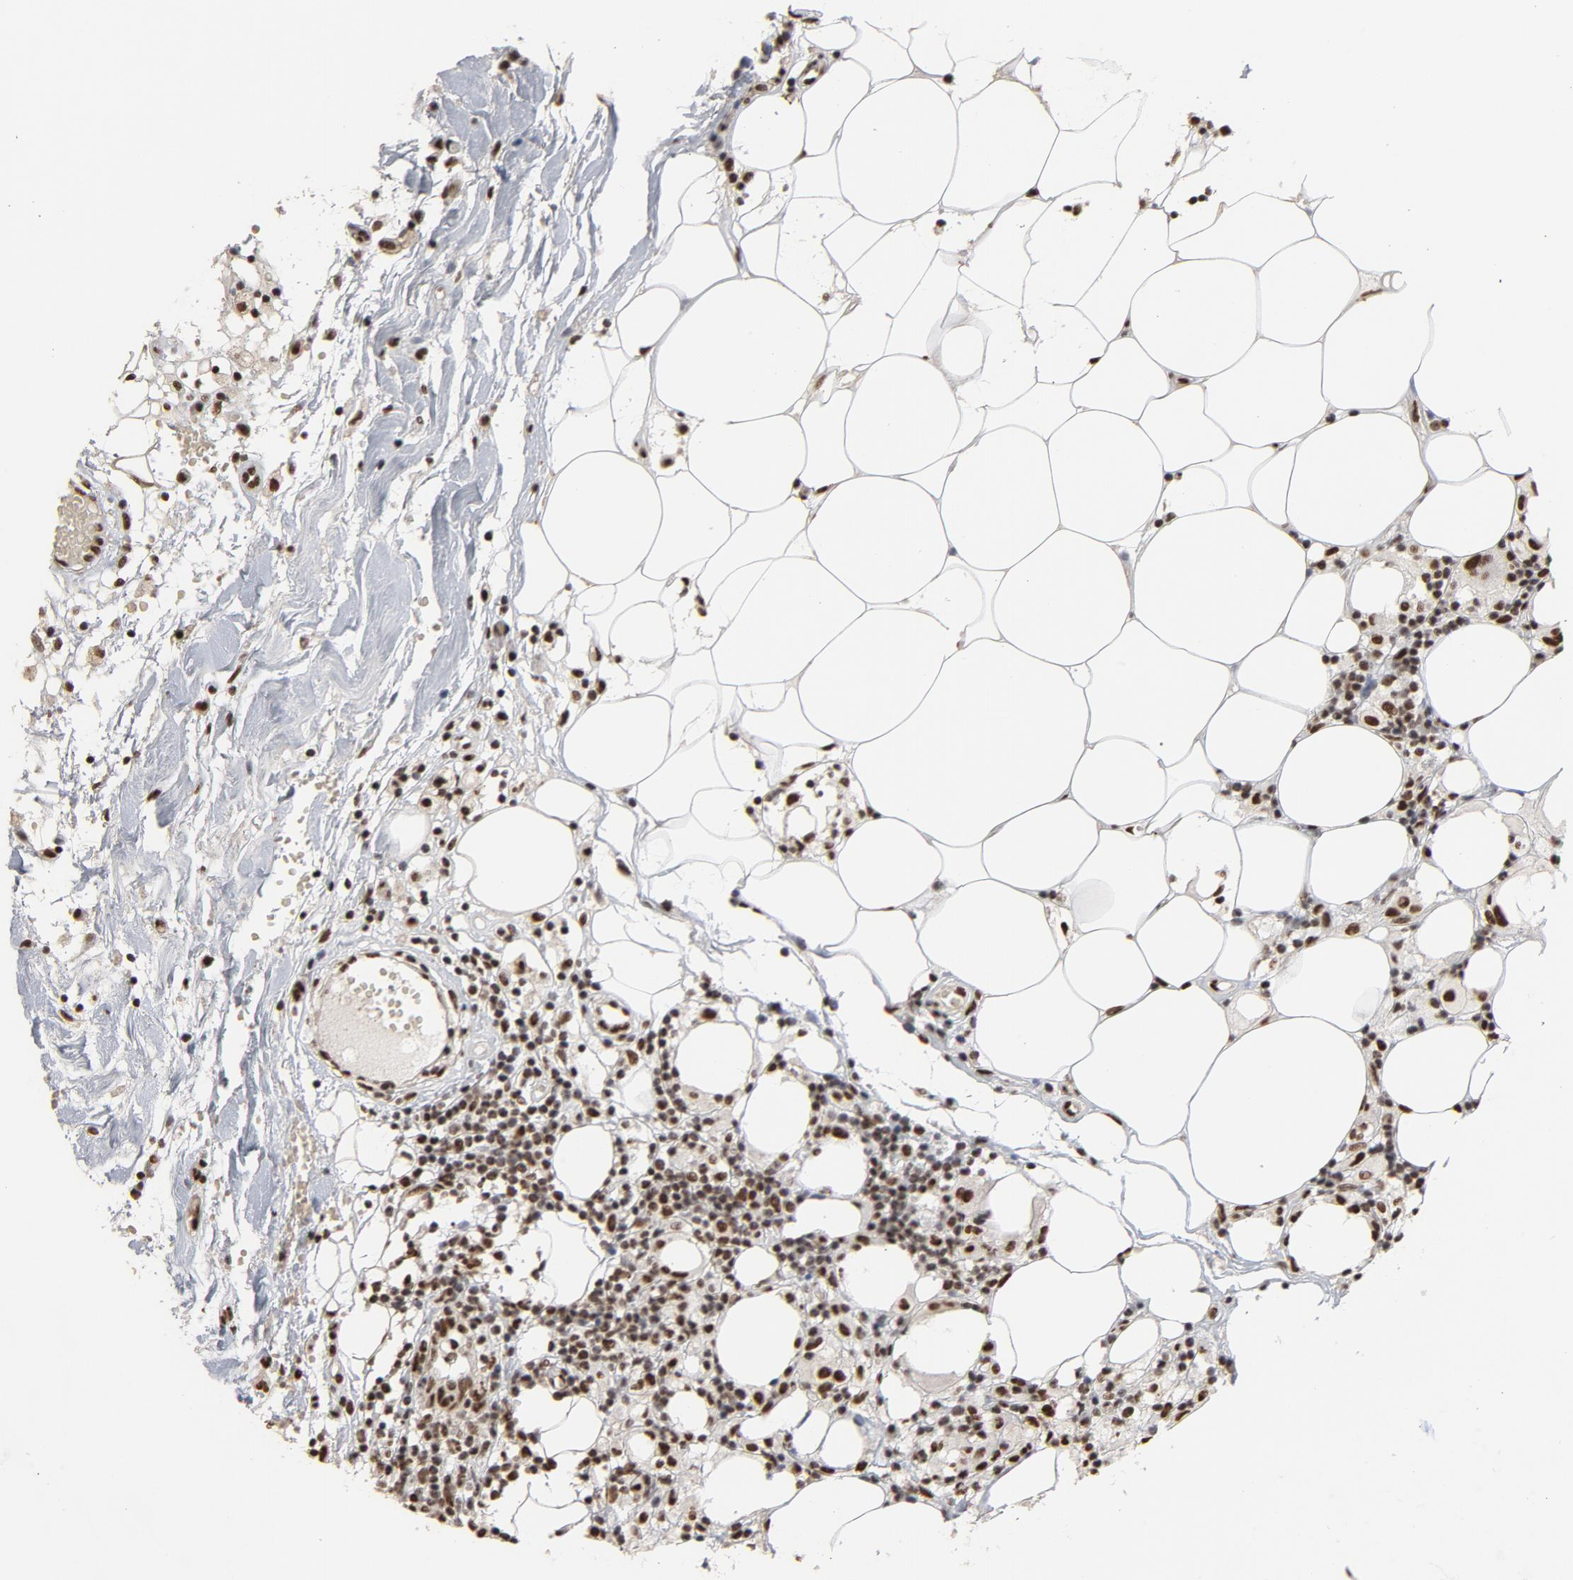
{"staining": {"intensity": "moderate", "quantity": ">75%", "location": "nuclear"}, "tissue": "thyroid cancer", "cell_type": "Tumor cells", "image_type": "cancer", "snomed": [{"axis": "morphology", "description": "Carcinoma, NOS"}, {"axis": "topography", "description": "Thyroid gland"}], "caption": "Carcinoma (thyroid) stained with immunohistochemistry exhibits moderate nuclear expression in approximately >75% of tumor cells.", "gene": "MRE11", "patient": {"sex": "female", "age": 77}}